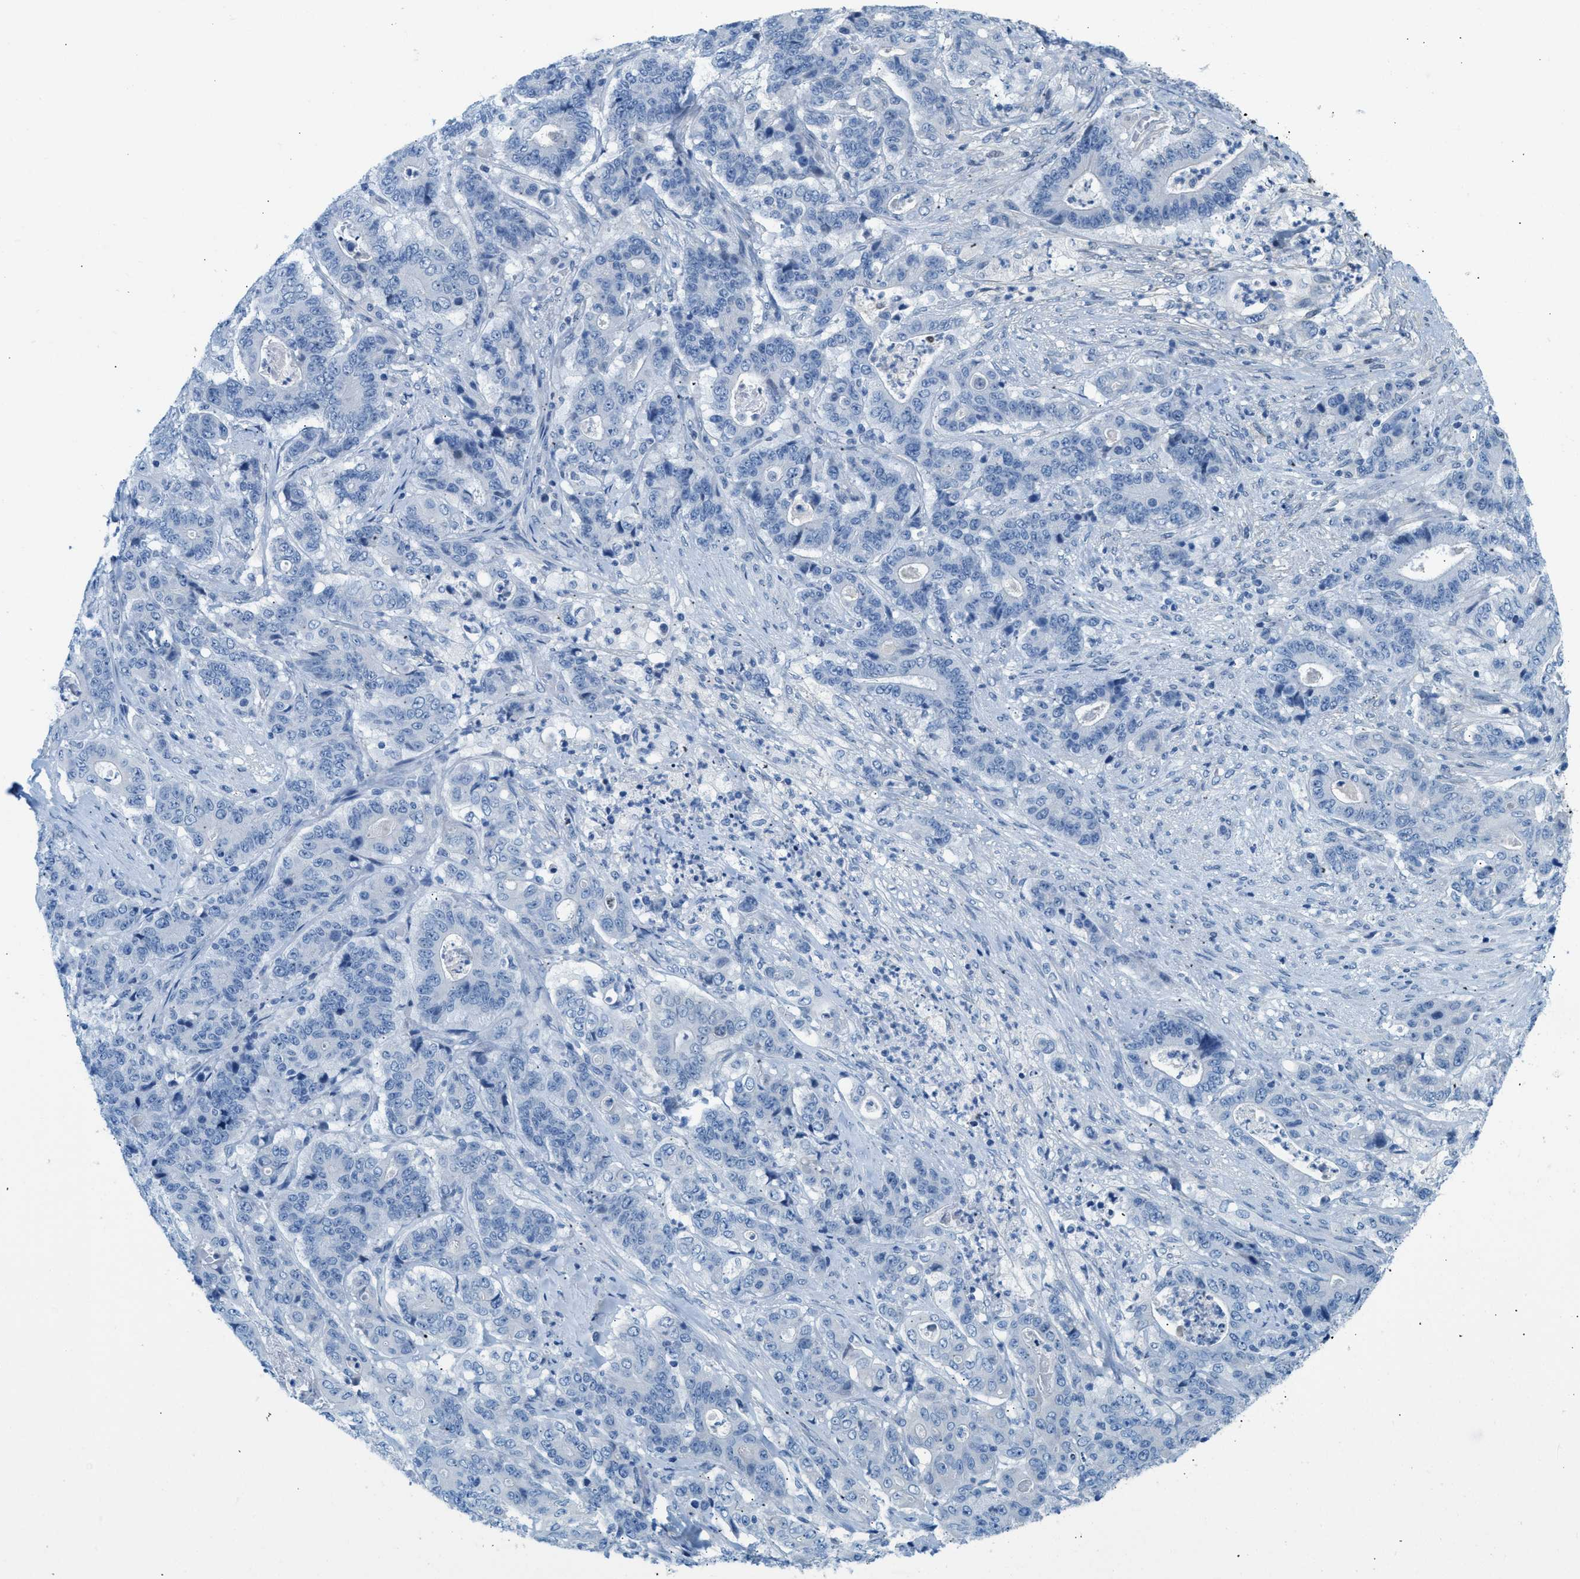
{"staining": {"intensity": "negative", "quantity": "none", "location": "none"}, "tissue": "stomach cancer", "cell_type": "Tumor cells", "image_type": "cancer", "snomed": [{"axis": "morphology", "description": "Adenocarcinoma, NOS"}, {"axis": "topography", "description": "Stomach"}], "caption": "Protein analysis of stomach adenocarcinoma shows no significant expression in tumor cells.", "gene": "SPAM1", "patient": {"sex": "female", "age": 73}}